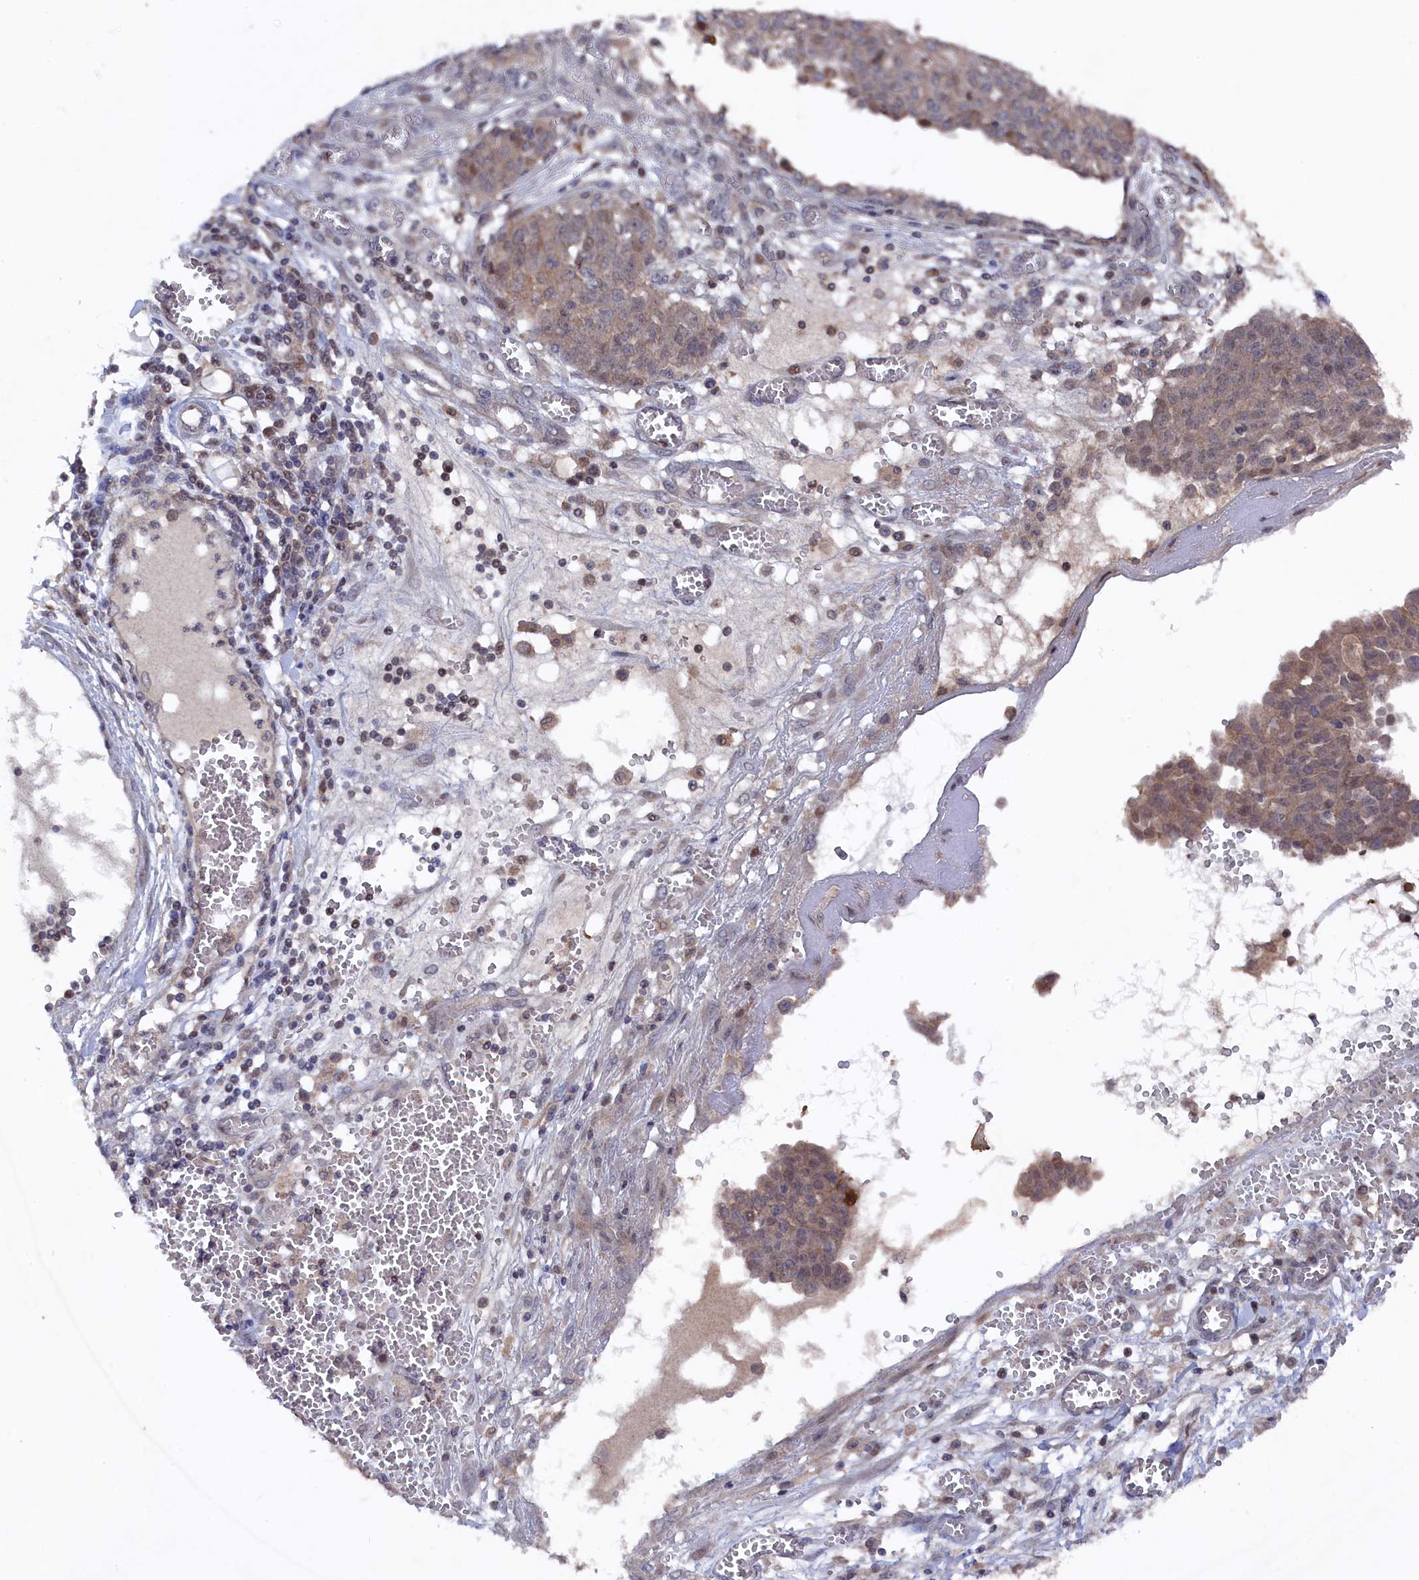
{"staining": {"intensity": "weak", "quantity": "25%-75%", "location": "cytoplasmic/membranous"}, "tissue": "ovarian cancer", "cell_type": "Tumor cells", "image_type": "cancer", "snomed": [{"axis": "morphology", "description": "Cystadenocarcinoma, serous, NOS"}, {"axis": "topography", "description": "Soft tissue"}, {"axis": "topography", "description": "Ovary"}], "caption": "Weak cytoplasmic/membranous staining for a protein is seen in approximately 25%-75% of tumor cells of ovarian serous cystadenocarcinoma using immunohistochemistry.", "gene": "TMC5", "patient": {"sex": "female", "age": 57}}